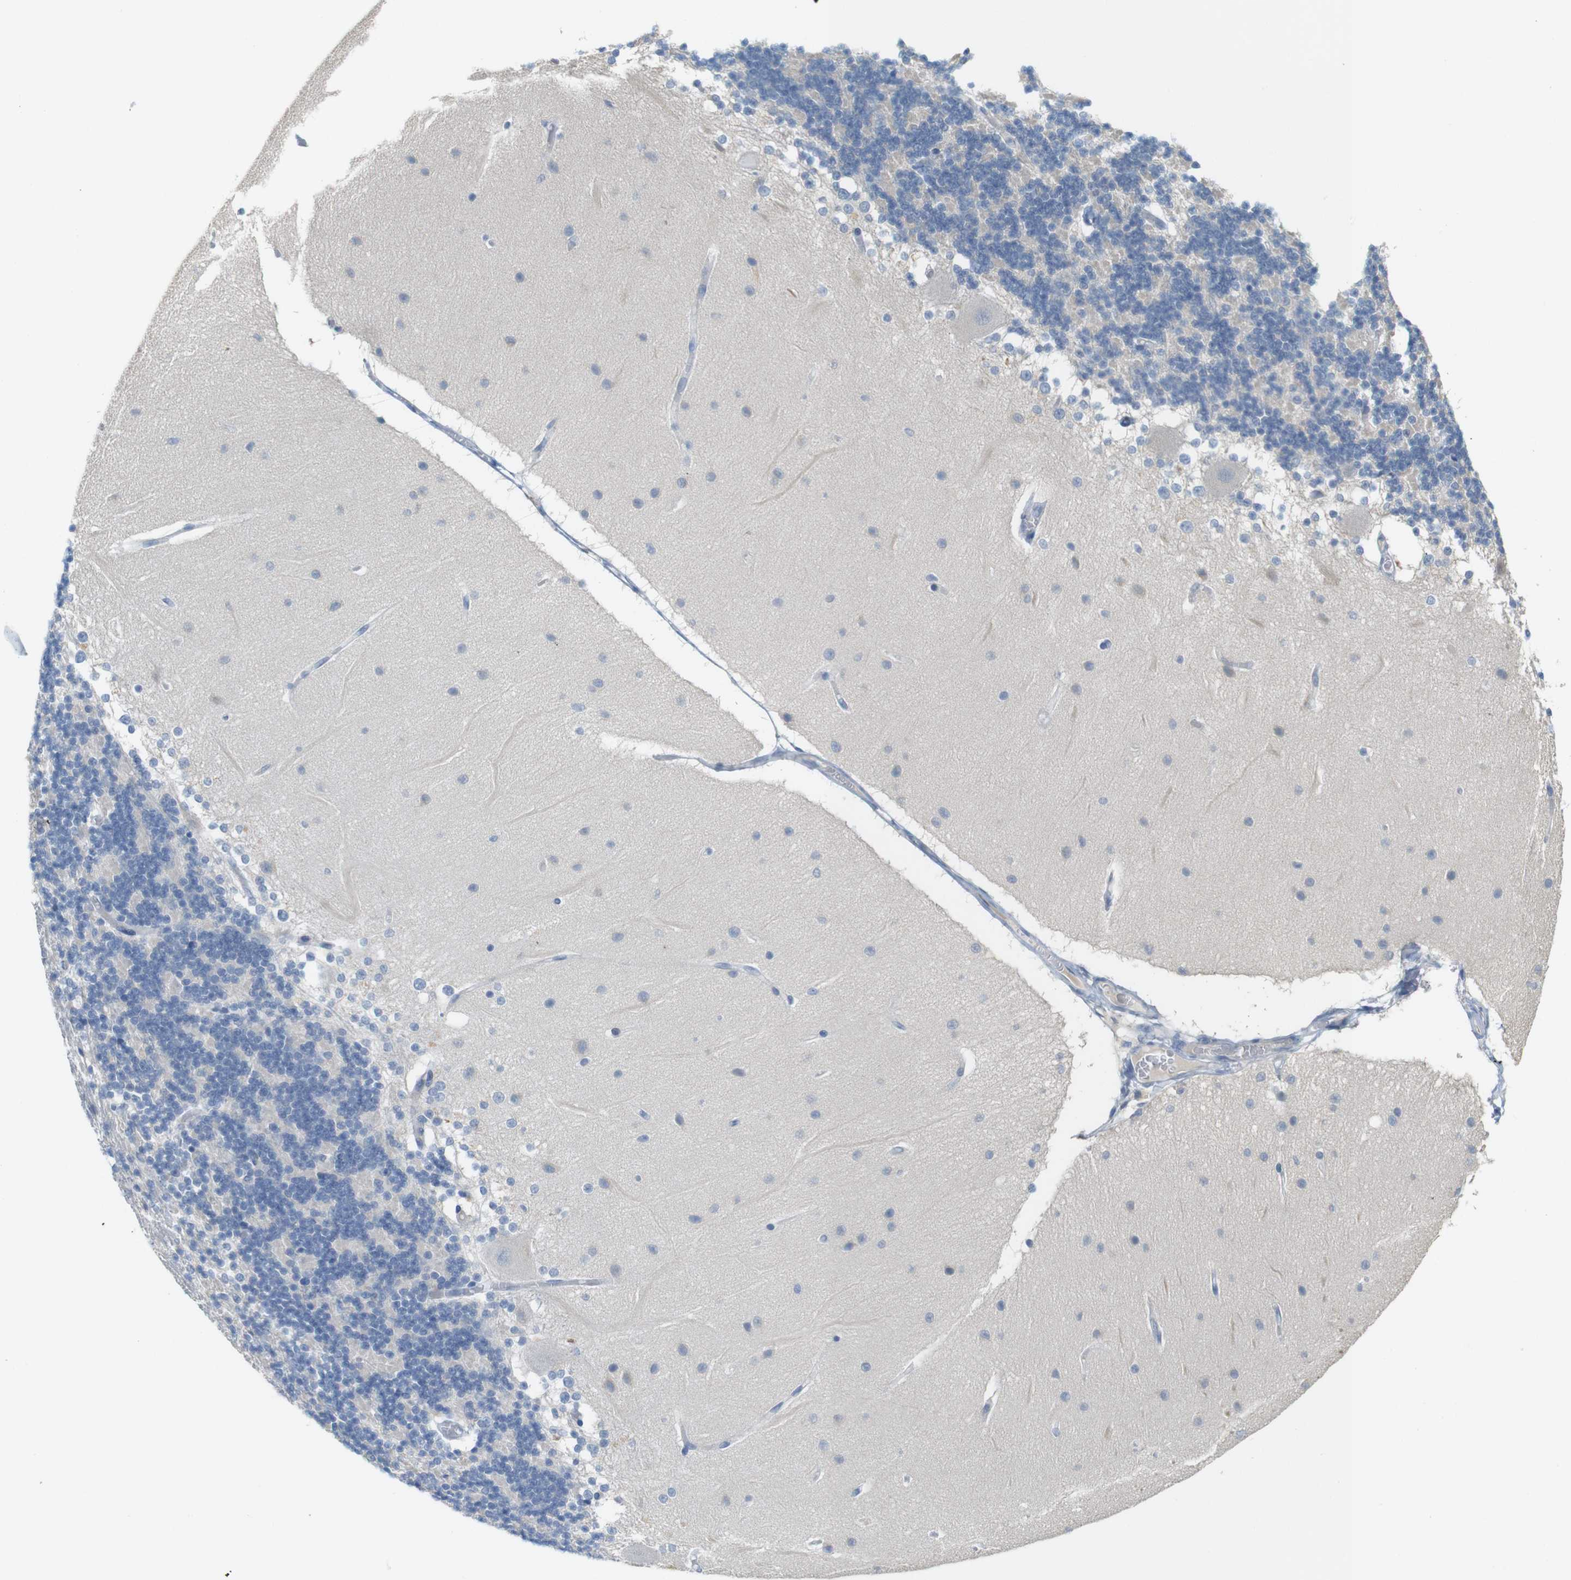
{"staining": {"intensity": "negative", "quantity": "none", "location": "none"}, "tissue": "cerebellum", "cell_type": "Cells in granular layer", "image_type": "normal", "snomed": [{"axis": "morphology", "description": "Normal tissue, NOS"}, {"axis": "topography", "description": "Cerebellum"}], "caption": "Cells in granular layer are negative for brown protein staining in unremarkable cerebellum. The staining was performed using DAB (3,3'-diaminobenzidine) to visualize the protein expression in brown, while the nuclei were stained in blue with hematoxylin (Magnification: 20x).", "gene": "RGS9", "patient": {"sex": "female", "age": 54}}